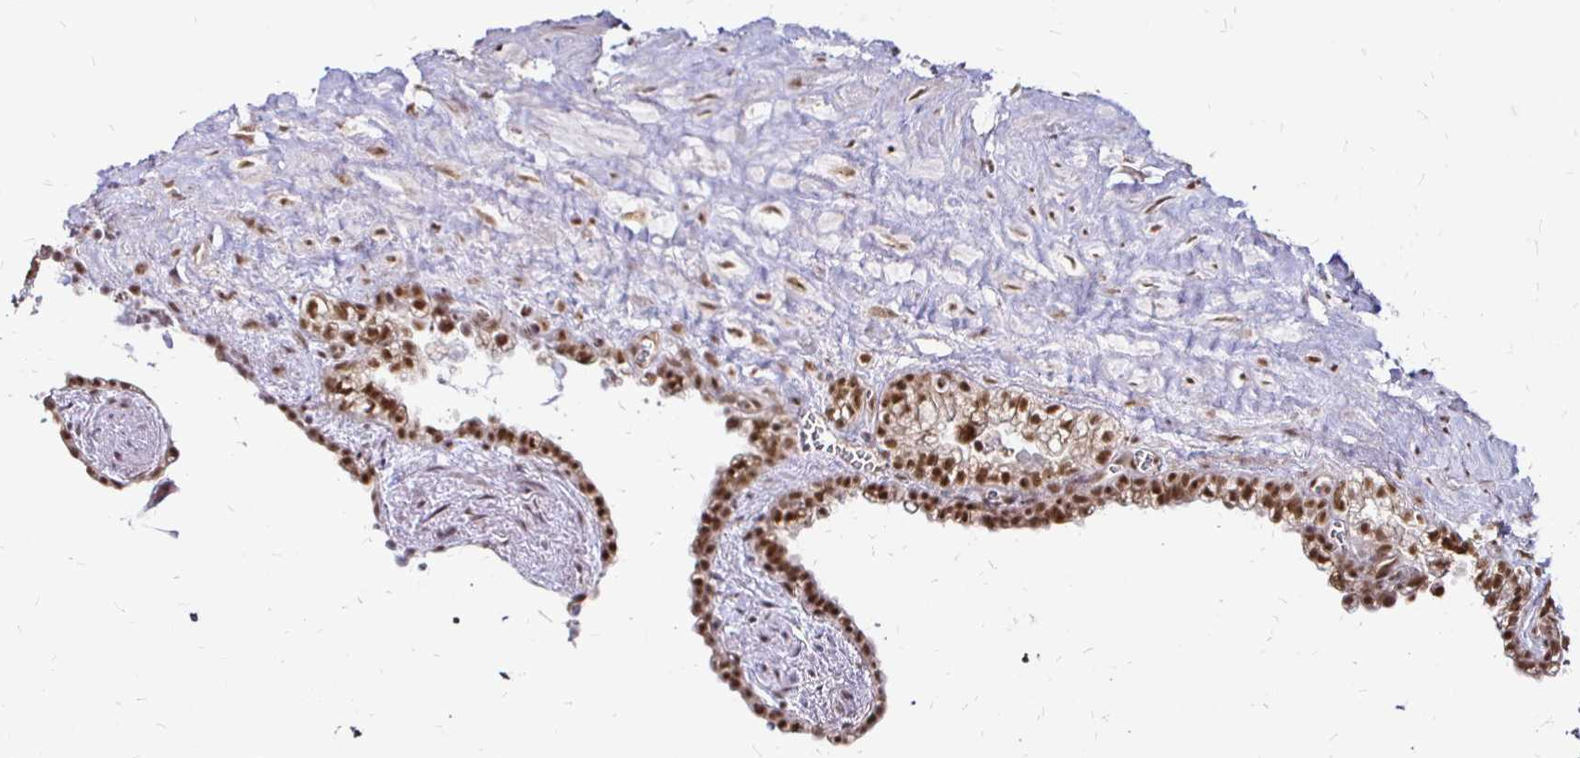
{"staining": {"intensity": "moderate", "quantity": ">75%", "location": "nuclear"}, "tissue": "seminal vesicle", "cell_type": "Glandular cells", "image_type": "normal", "snomed": [{"axis": "morphology", "description": "Normal tissue, NOS"}, {"axis": "topography", "description": "Seminal veicle"}], "caption": "Human seminal vesicle stained for a protein (brown) reveals moderate nuclear positive positivity in about >75% of glandular cells.", "gene": "SIN3A", "patient": {"sex": "male", "age": 76}}